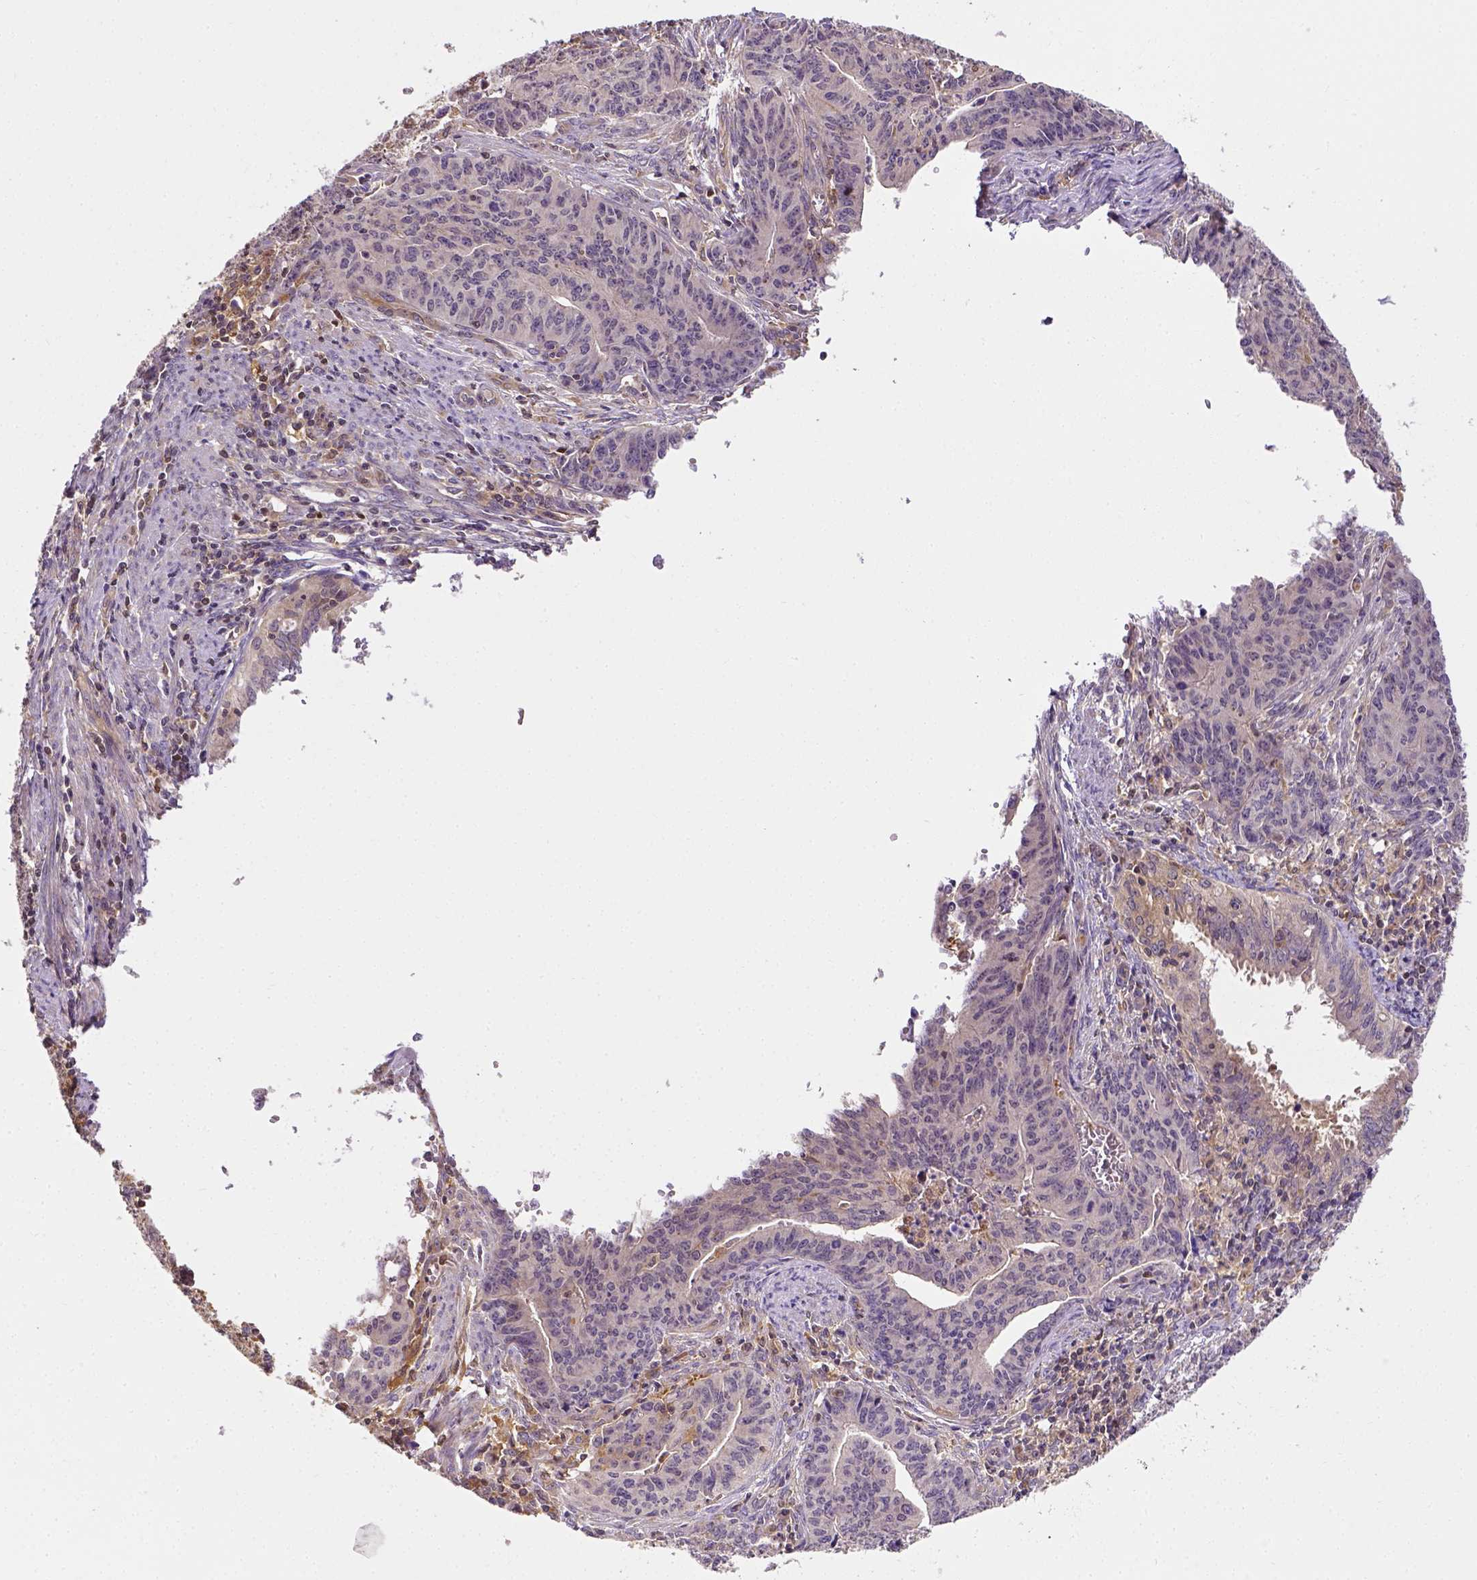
{"staining": {"intensity": "negative", "quantity": "none", "location": "none"}, "tissue": "endometrial cancer", "cell_type": "Tumor cells", "image_type": "cancer", "snomed": [{"axis": "morphology", "description": "Adenocarcinoma, NOS"}, {"axis": "topography", "description": "Endometrium"}], "caption": "This is an immunohistochemistry photomicrograph of human endometrial cancer. There is no expression in tumor cells.", "gene": "MATK", "patient": {"sex": "female", "age": 59}}